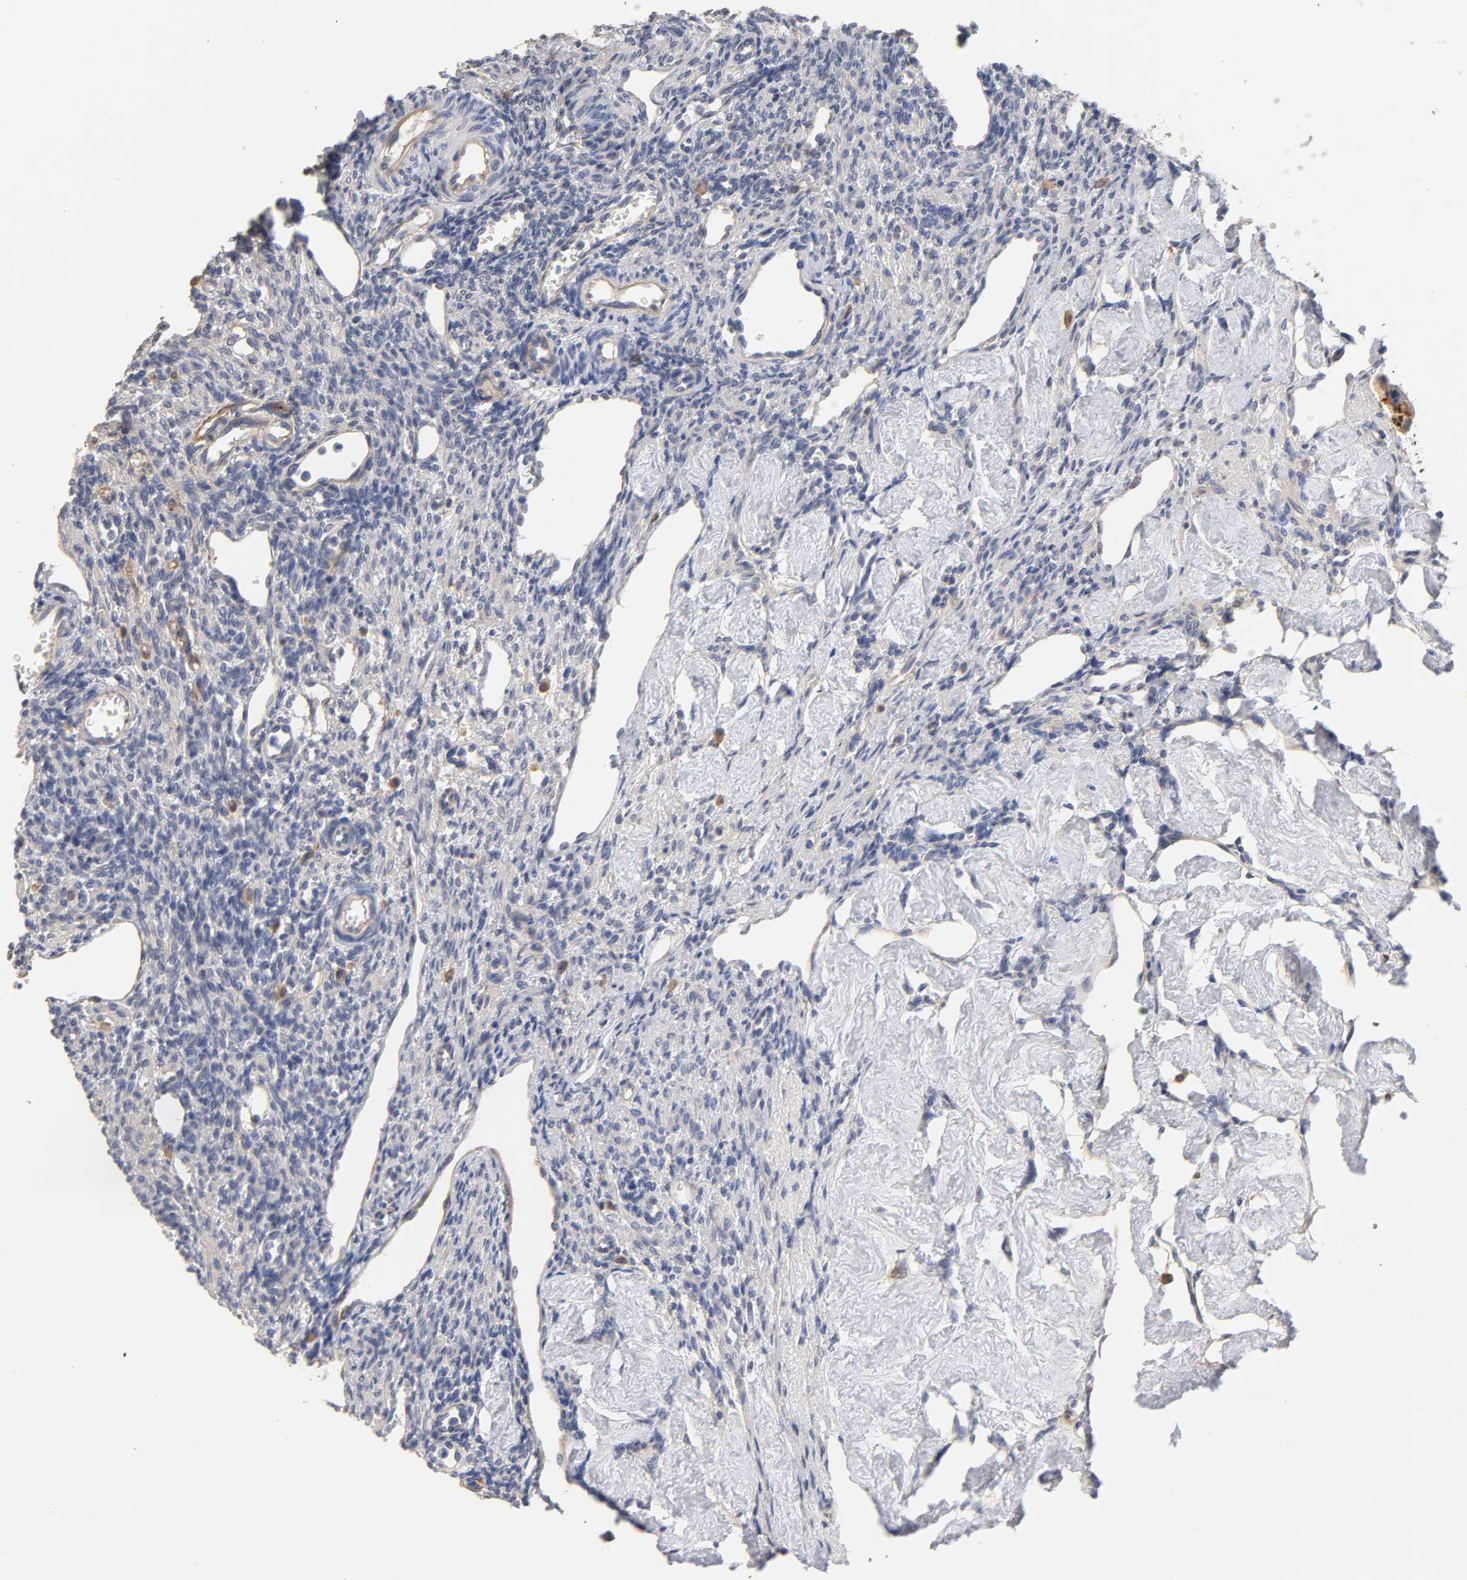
{"staining": {"intensity": "negative", "quantity": "none", "location": "none"}, "tissue": "ovary", "cell_type": "Ovarian stroma cells", "image_type": "normal", "snomed": [{"axis": "morphology", "description": "Normal tissue, NOS"}, {"axis": "topography", "description": "Ovary"}], "caption": "Protein analysis of unremarkable ovary exhibits no significant positivity in ovarian stroma cells. (DAB immunohistochemistry with hematoxylin counter stain).", "gene": "LAMB1", "patient": {"sex": "female", "age": 33}}